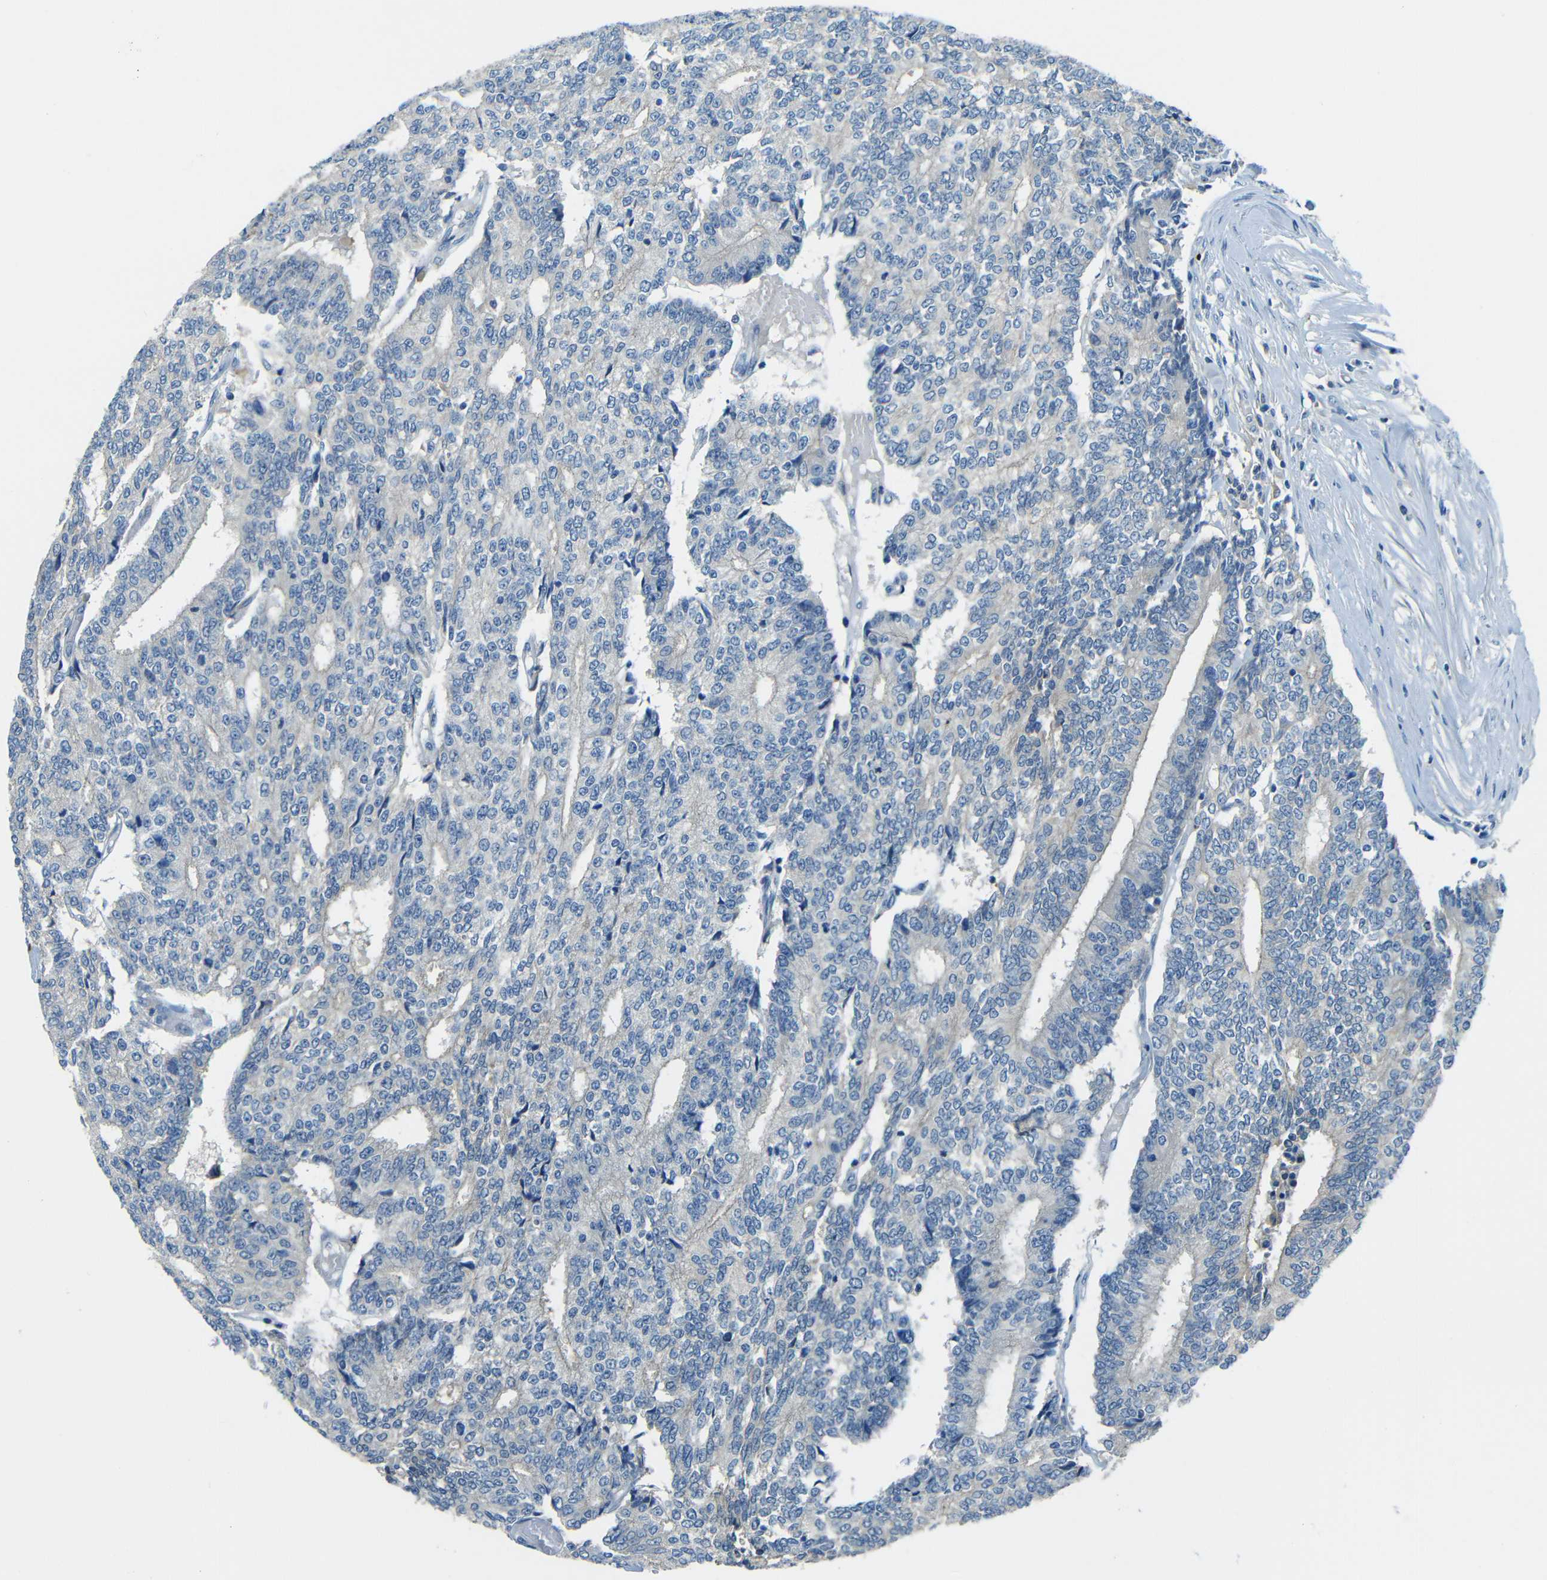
{"staining": {"intensity": "negative", "quantity": "none", "location": "none"}, "tissue": "prostate cancer", "cell_type": "Tumor cells", "image_type": "cancer", "snomed": [{"axis": "morphology", "description": "Normal tissue, NOS"}, {"axis": "morphology", "description": "Adenocarcinoma, High grade"}, {"axis": "topography", "description": "Prostate"}, {"axis": "topography", "description": "Seminal veicle"}], "caption": "The micrograph exhibits no significant positivity in tumor cells of prostate cancer.", "gene": "CYP26B1", "patient": {"sex": "male", "age": 55}}